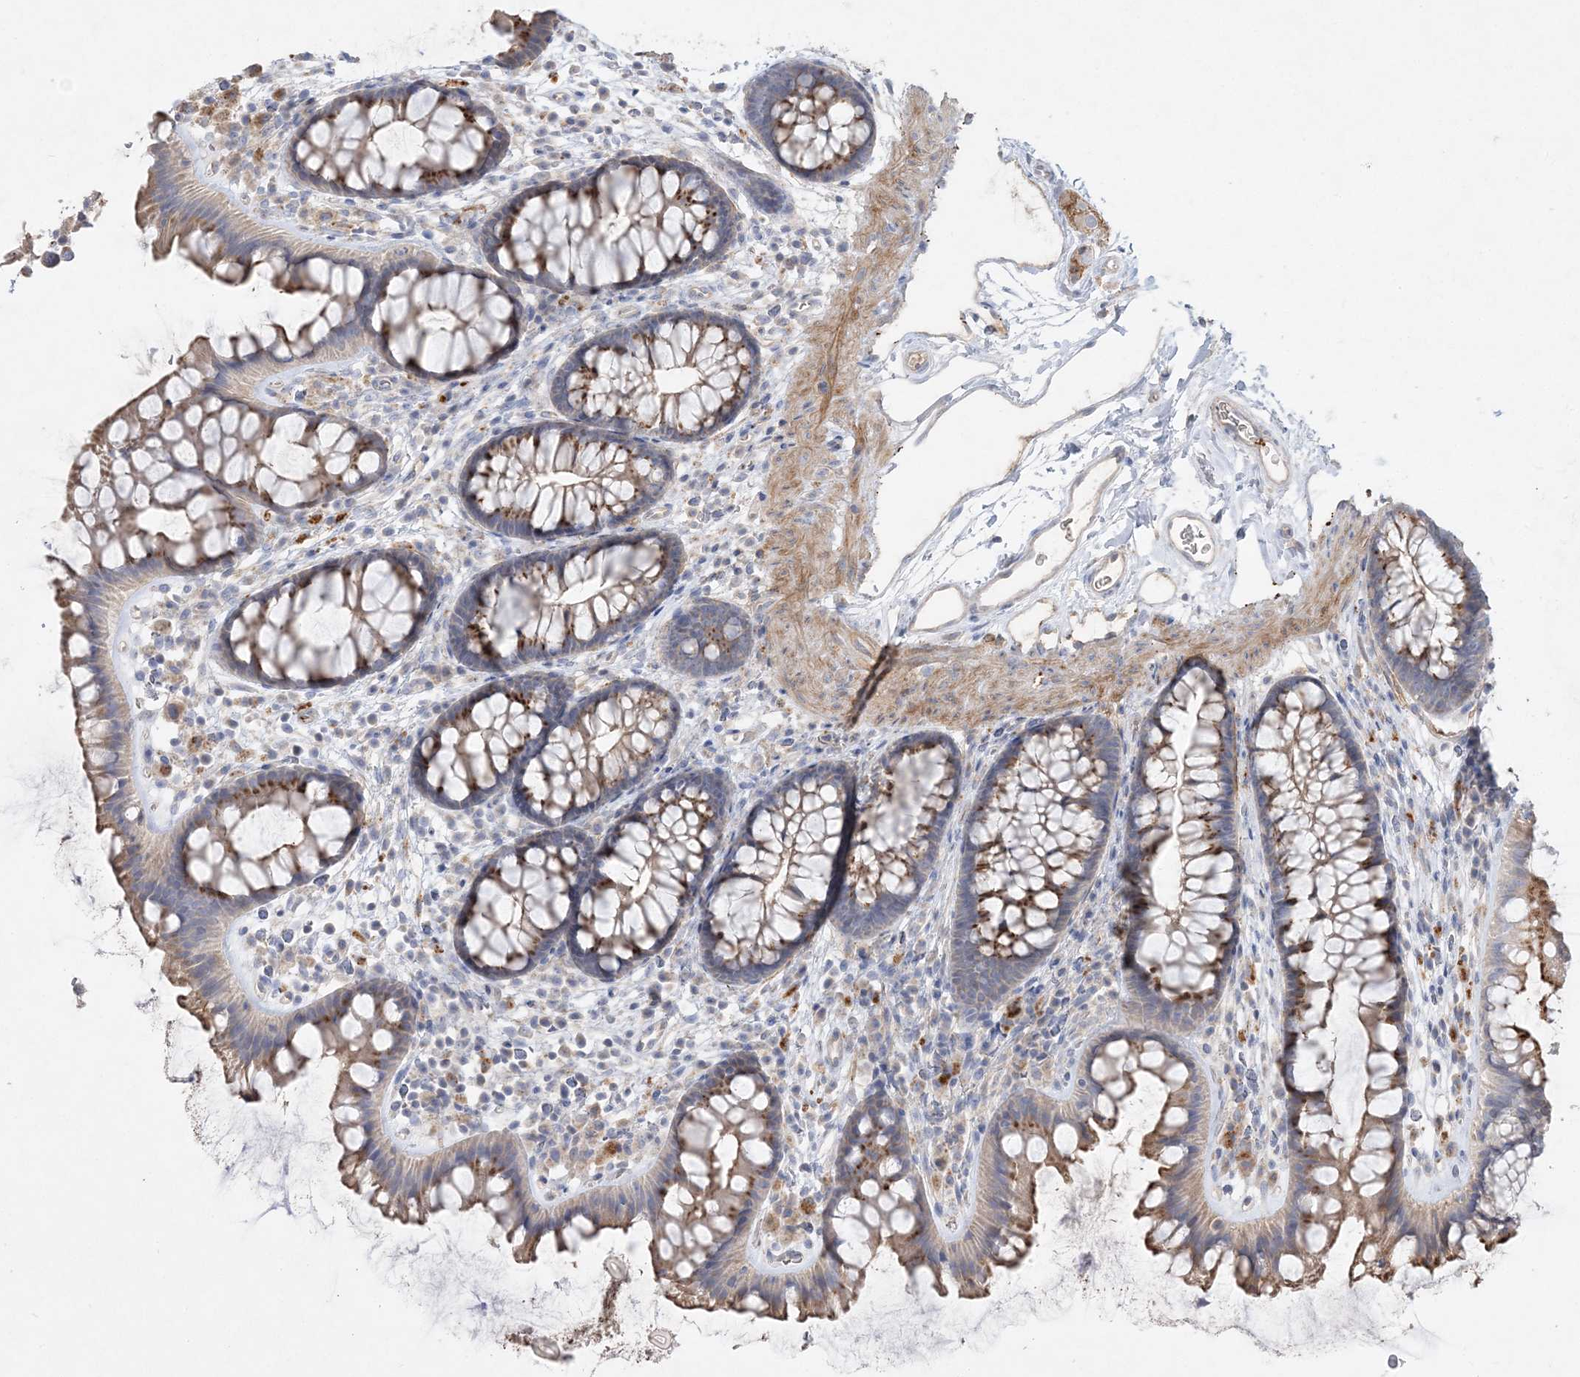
{"staining": {"intensity": "weak", "quantity": "25%-75%", "location": "cytoplasmic/membranous"}, "tissue": "colon", "cell_type": "Endothelial cells", "image_type": "normal", "snomed": [{"axis": "morphology", "description": "Normal tissue, NOS"}, {"axis": "topography", "description": "Colon"}], "caption": "Immunohistochemical staining of normal colon exhibits low levels of weak cytoplasmic/membranous expression in about 25%-75% of endothelial cells.", "gene": "ADCK2", "patient": {"sex": "female", "age": 62}}